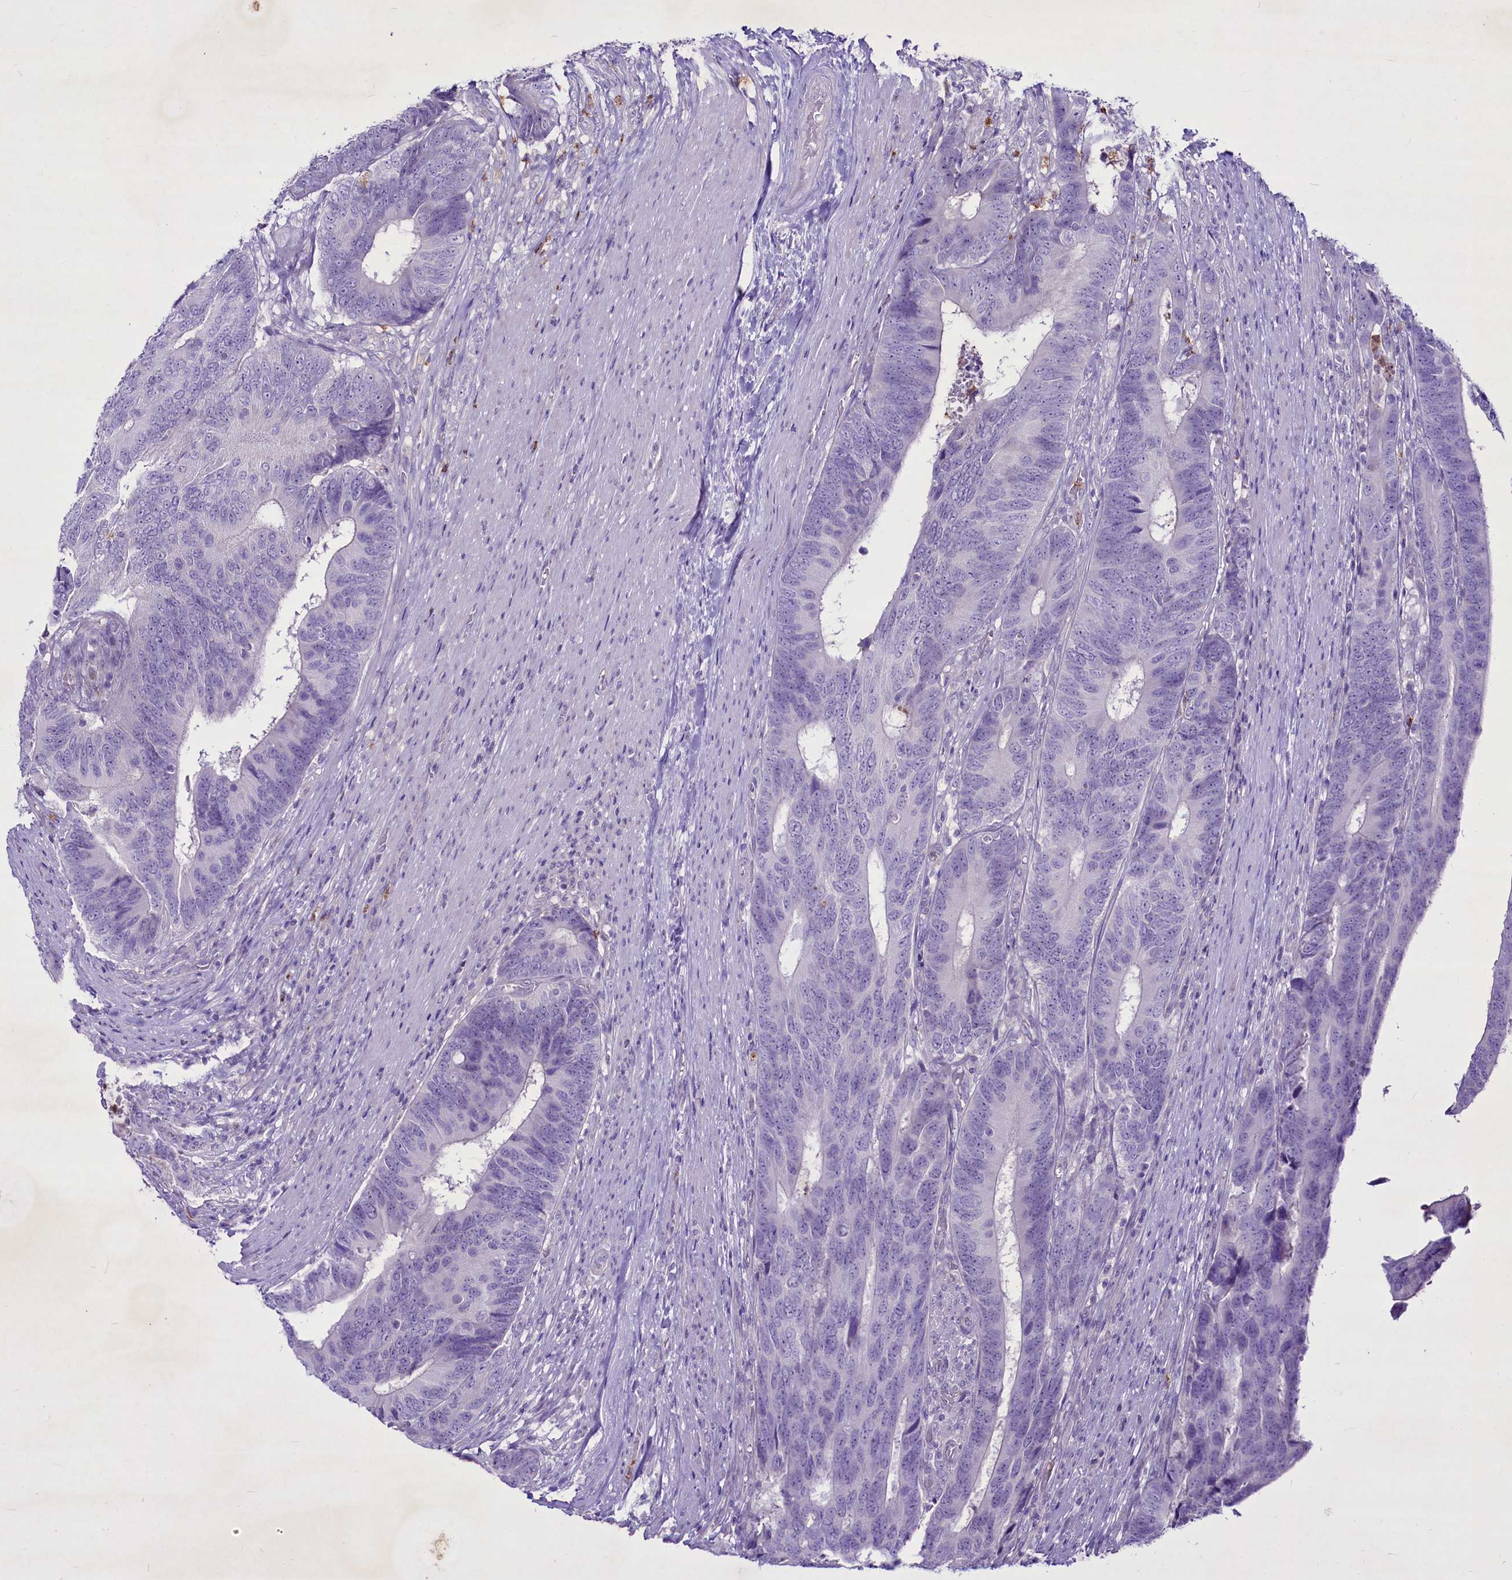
{"staining": {"intensity": "negative", "quantity": "none", "location": "none"}, "tissue": "colorectal cancer", "cell_type": "Tumor cells", "image_type": "cancer", "snomed": [{"axis": "morphology", "description": "Adenocarcinoma, NOS"}, {"axis": "topography", "description": "Colon"}], "caption": "Immunohistochemistry photomicrograph of human adenocarcinoma (colorectal) stained for a protein (brown), which shows no expression in tumor cells.", "gene": "FAM209B", "patient": {"sex": "male", "age": 87}}